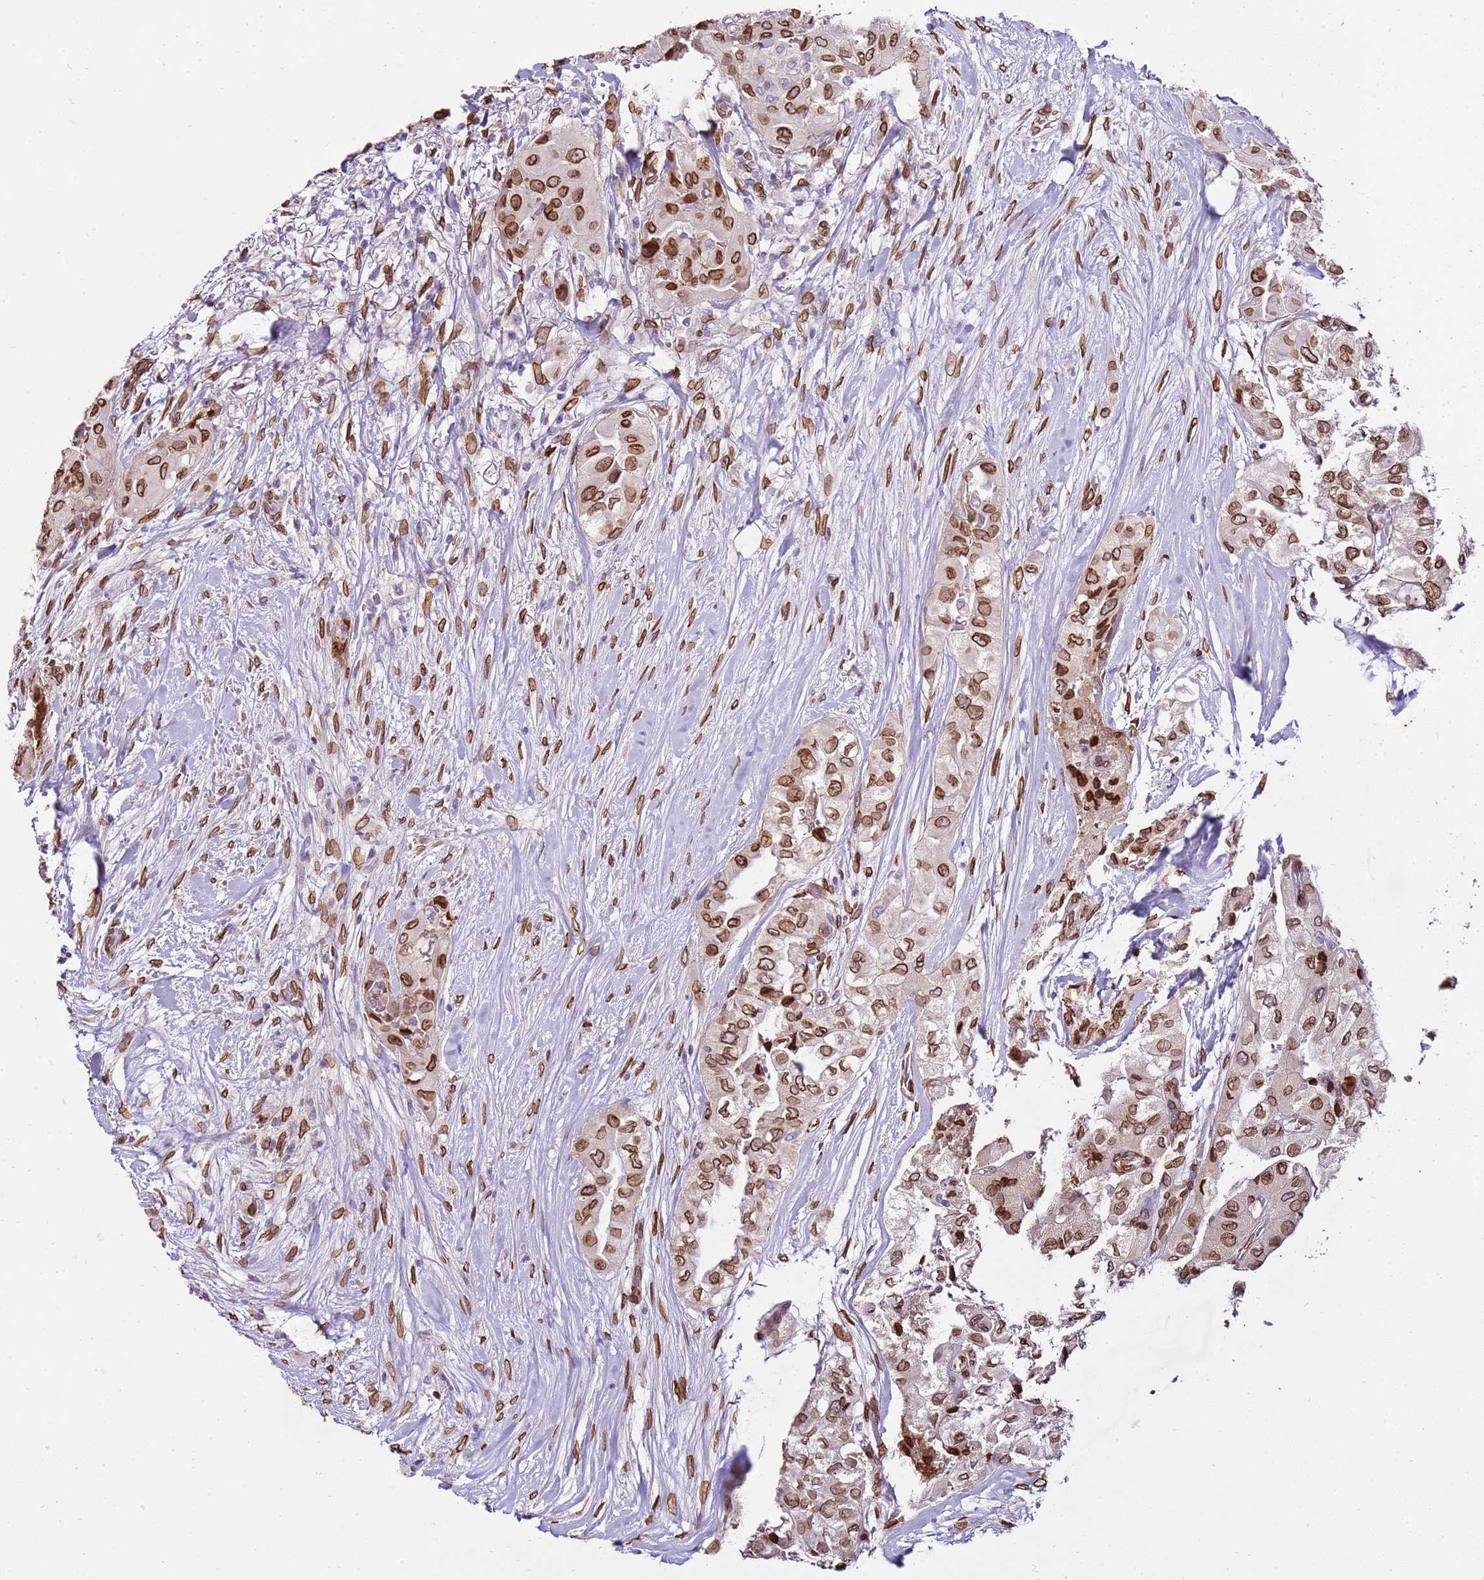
{"staining": {"intensity": "moderate", "quantity": ">75%", "location": "cytoplasmic/membranous,nuclear"}, "tissue": "thyroid cancer", "cell_type": "Tumor cells", "image_type": "cancer", "snomed": [{"axis": "morphology", "description": "Papillary adenocarcinoma, NOS"}, {"axis": "topography", "description": "Thyroid gland"}], "caption": "Immunohistochemistry (IHC) of papillary adenocarcinoma (thyroid) demonstrates medium levels of moderate cytoplasmic/membranous and nuclear positivity in approximately >75% of tumor cells. Using DAB (3,3'-diaminobenzidine) (brown) and hematoxylin (blue) stains, captured at high magnification using brightfield microscopy.", "gene": "TMEM47", "patient": {"sex": "female", "age": 59}}